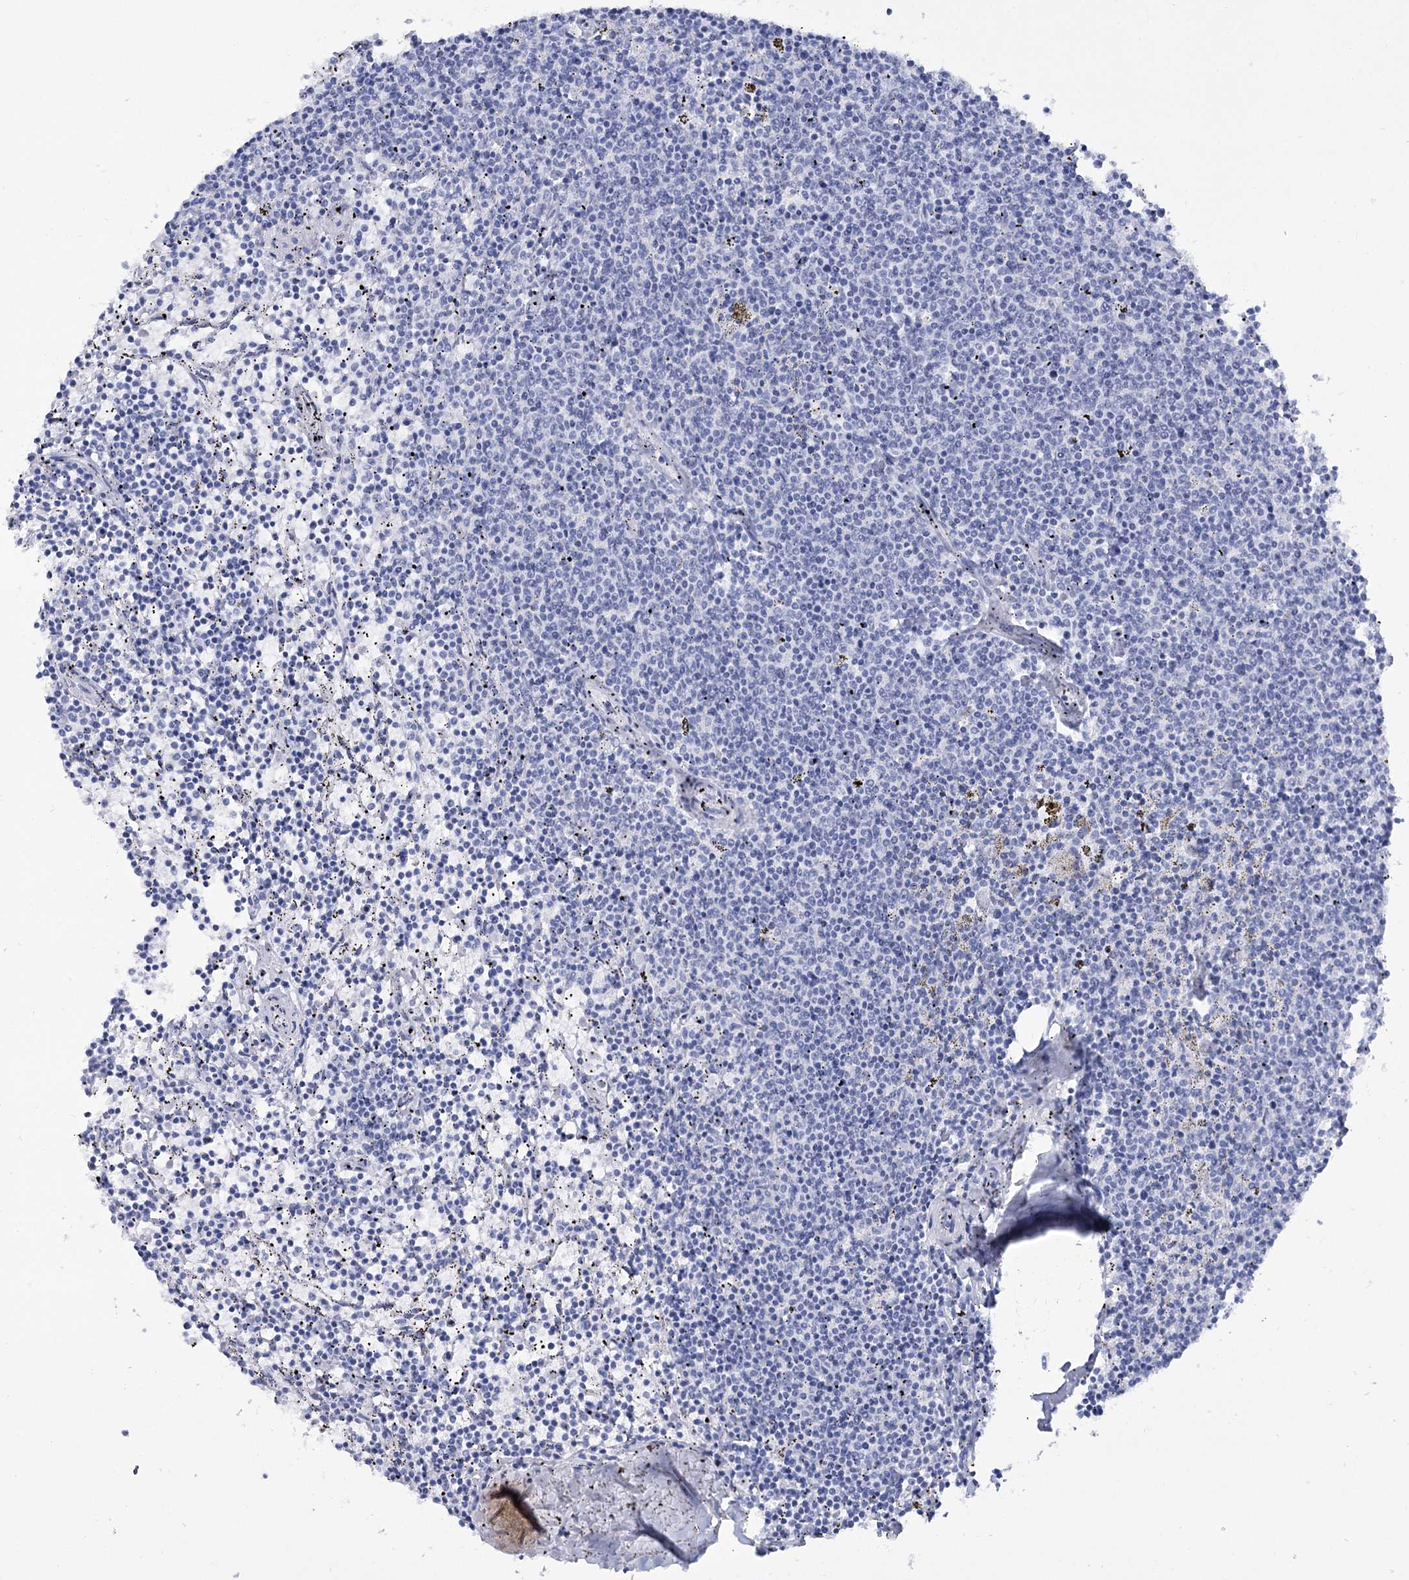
{"staining": {"intensity": "negative", "quantity": "none", "location": "none"}, "tissue": "lymphoma", "cell_type": "Tumor cells", "image_type": "cancer", "snomed": [{"axis": "morphology", "description": "Malignant lymphoma, non-Hodgkin's type, Low grade"}, {"axis": "topography", "description": "Spleen"}], "caption": "IHC of human malignant lymphoma, non-Hodgkin's type (low-grade) displays no positivity in tumor cells.", "gene": "RNF186", "patient": {"sex": "female", "age": 50}}